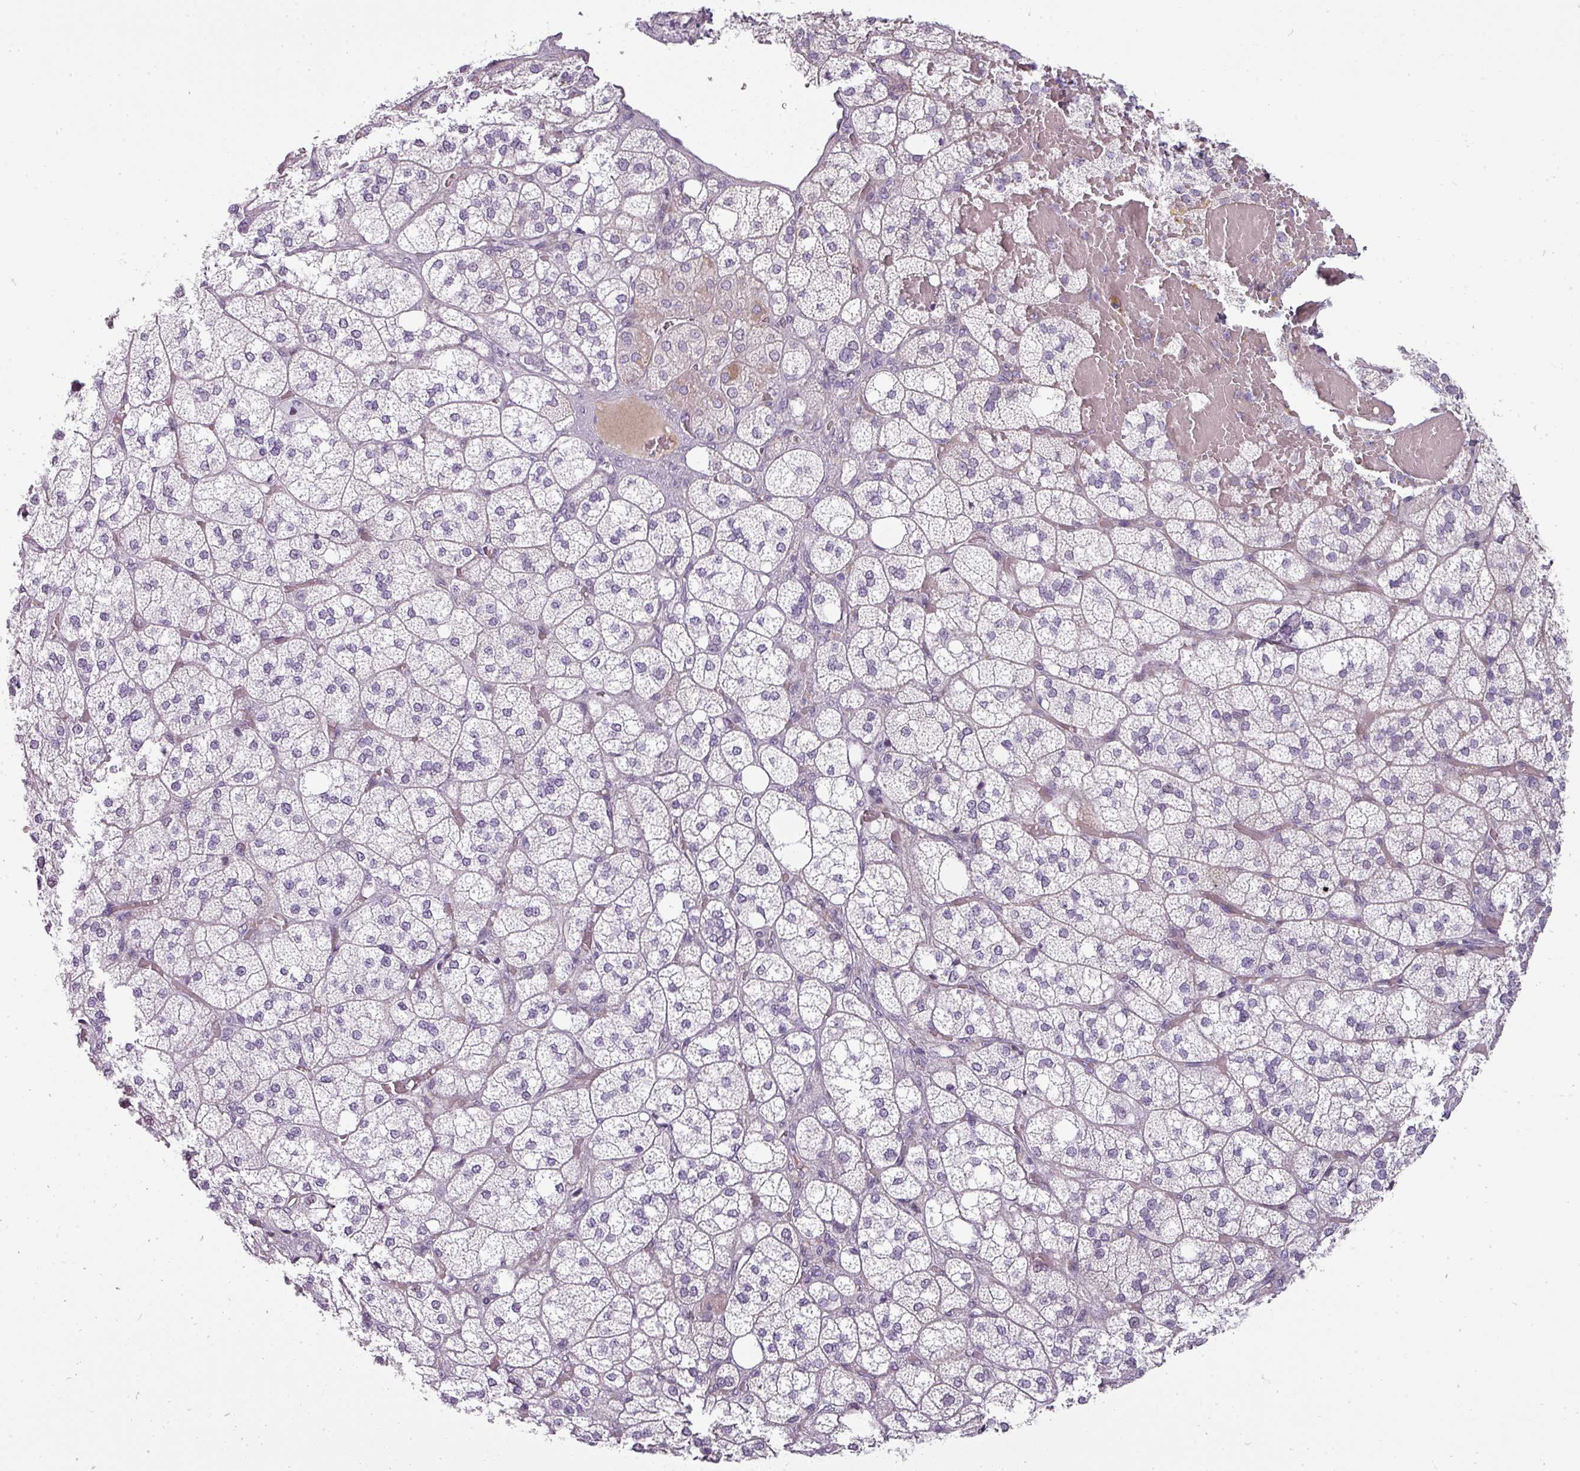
{"staining": {"intensity": "weak", "quantity": "<25%", "location": "cytoplasmic/membranous"}, "tissue": "adrenal gland", "cell_type": "Glandular cells", "image_type": "normal", "snomed": [{"axis": "morphology", "description": "Normal tissue, NOS"}, {"axis": "topography", "description": "Adrenal gland"}], "caption": "The IHC histopathology image has no significant staining in glandular cells of adrenal gland. (DAB (3,3'-diaminobenzidine) IHC visualized using brightfield microscopy, high magnification).", "gene": "CHRDL1", "patient": {"sex": "male", "age": 61}}